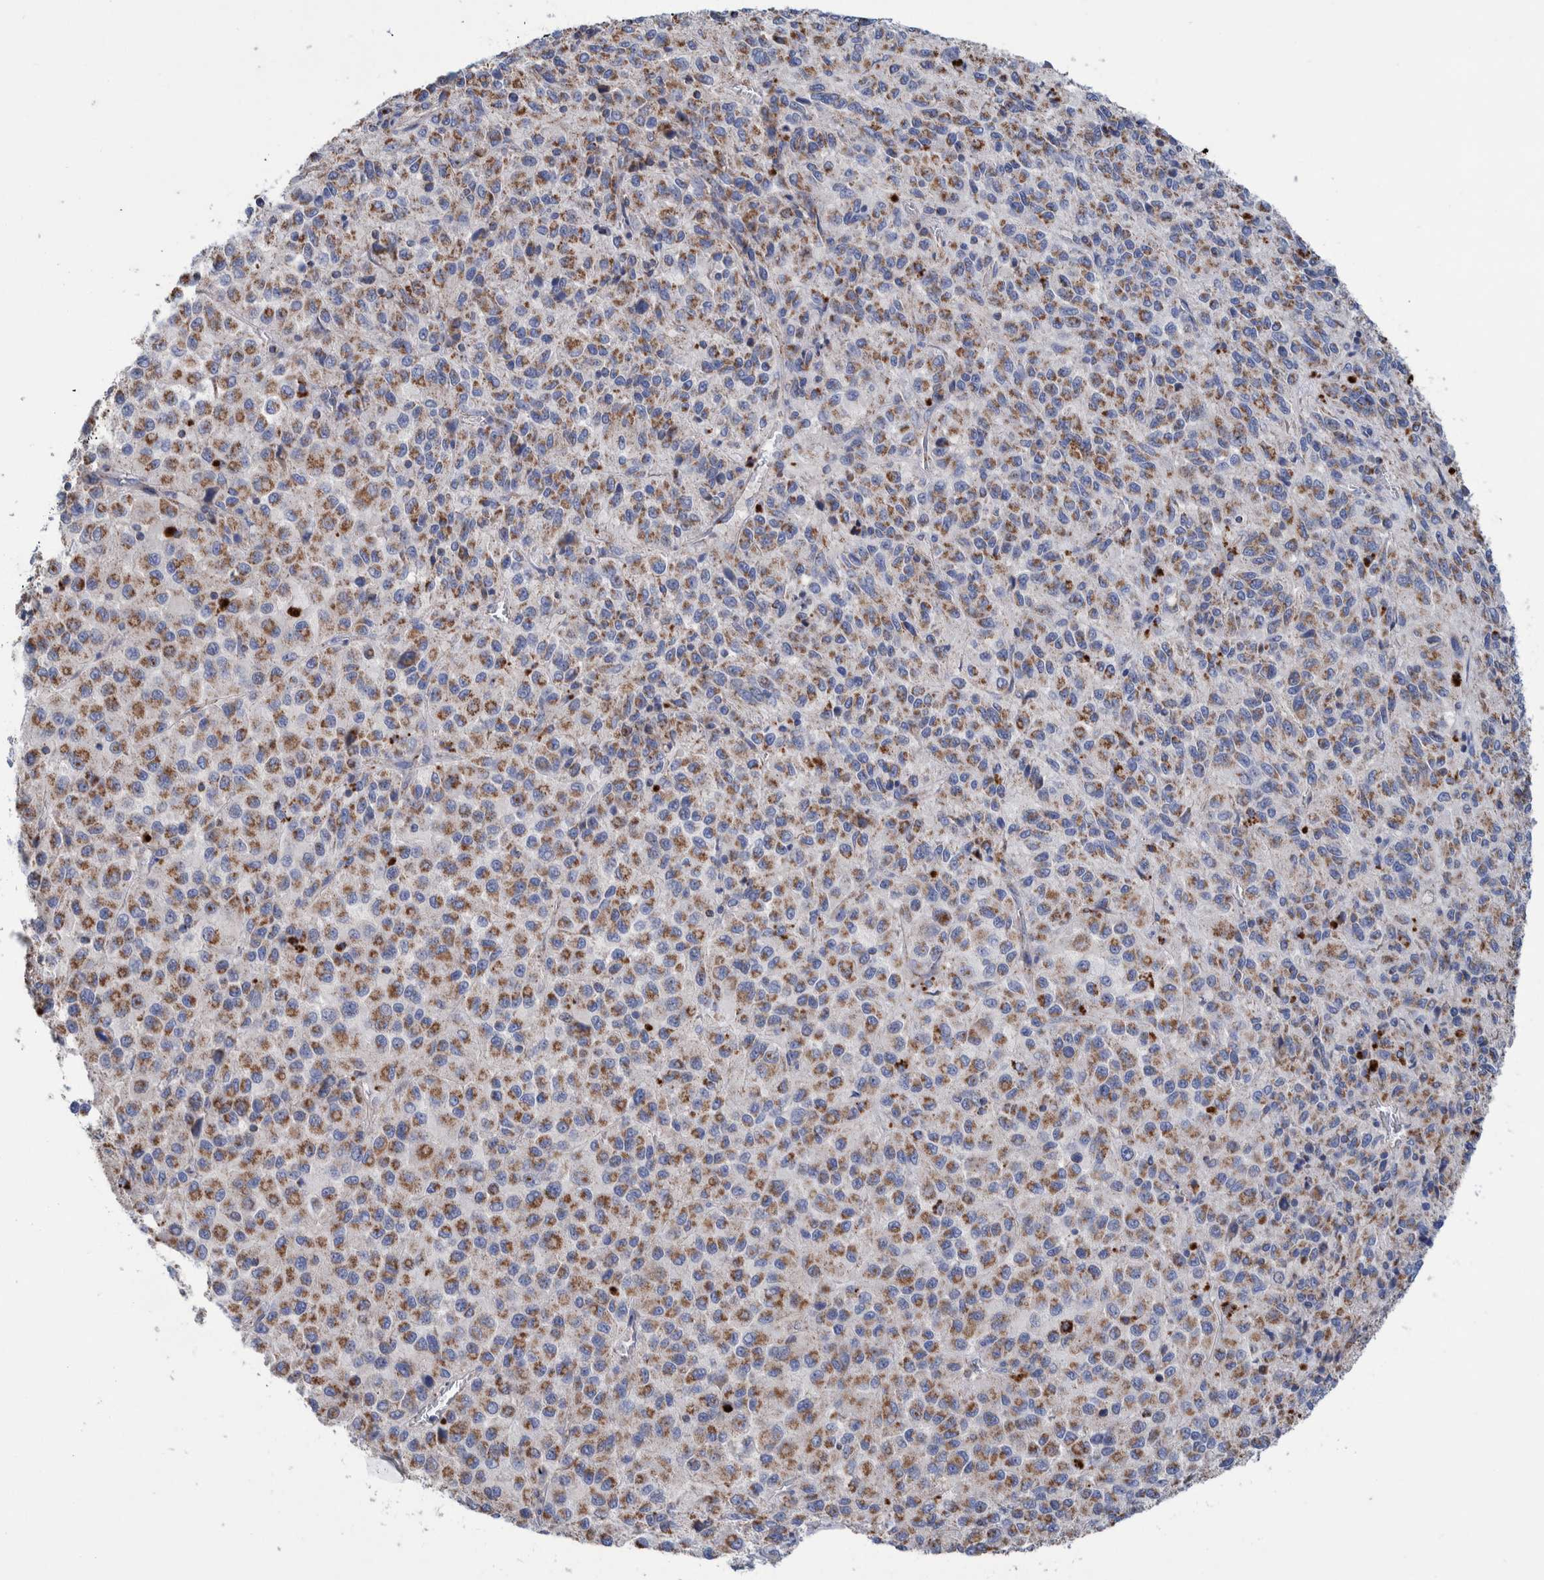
{"staining": {"intensity": "moderate", "quantity": ">75%", "location": "cytoplasmic/membranous"}, "tissue": "melanoma", "cell_type": "Tumor cells", "image_type": "cancer", "snomed": [{"axis": "morphology", "description": "Malignant melanoma, Metastatic site"}, {"axis": "topography", "description": "Lung"}], "caption": "Protein staining by immunohistochemistry reveals moderate cytoplasmic/membranous expression in approximately >75% of tumor cells in malignant melanoma (metastatic site).", "gene": "DECR1", "patient": {"sex": "male", "age": 64}}